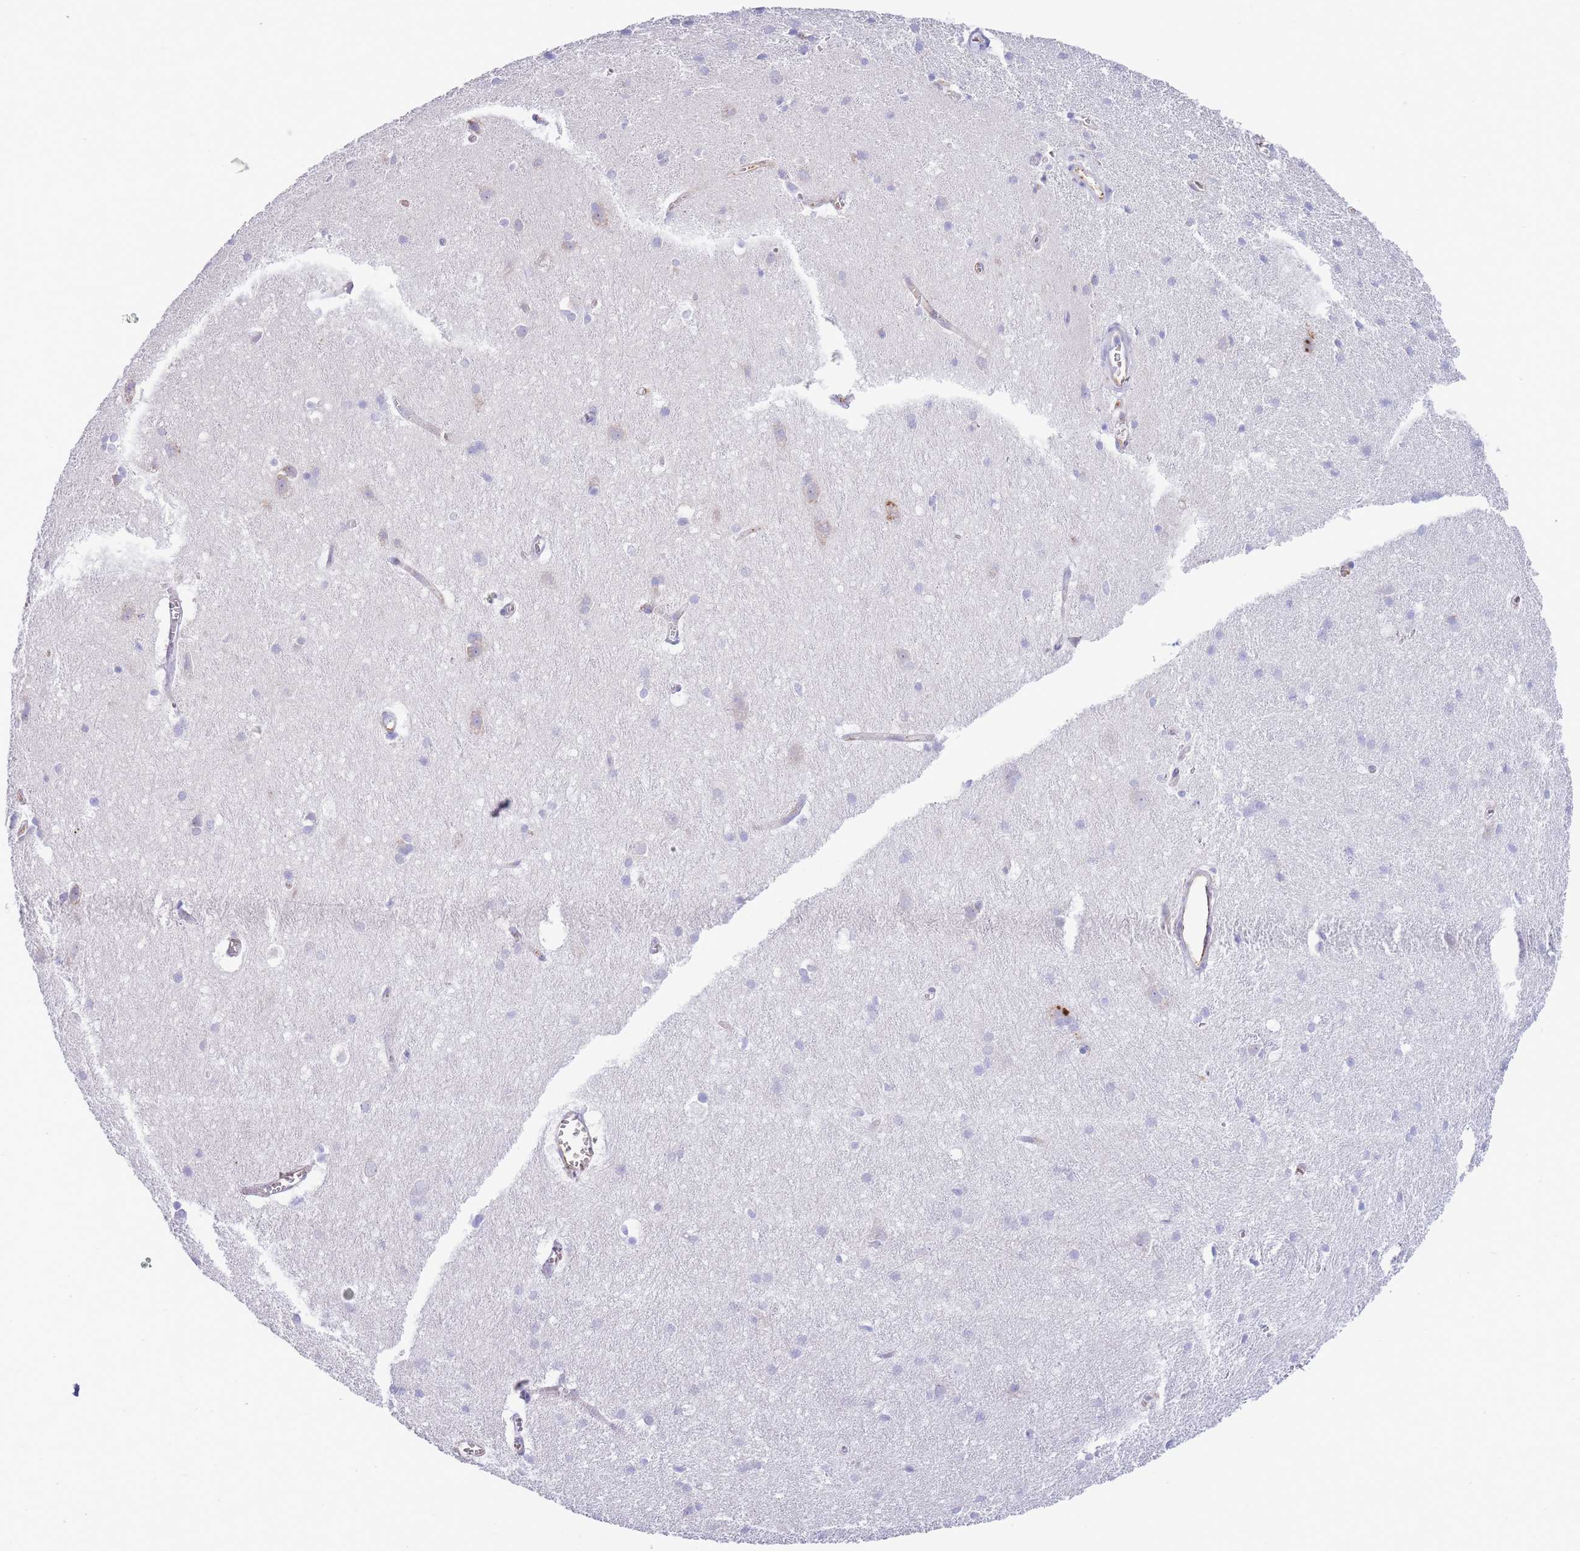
{"staining": {"intensity": "negative", "quantity": "none", "location": "none"}, "tissue": "cerebral cortex", "cell_type": "Endothelial cells", "image_type": "normal", "snomed": [{"axis": "morphology", "description": "Normal tissue, NOS"}, {"axis": "topography", "description": "Cerebral cortex"}], "caption": "Immunohistochemistry image of unremarkable cerebral cortex: cerebral cortex stained with DAB (3,3'-diaminobenzidine) demonstrates no significant protein expression in endothelial cells. (Immunohistochemistry (ihc), brightfield microscopy, high magnification).", "gene": "DET1", "patient": {"sex": "male", "age": 54}}